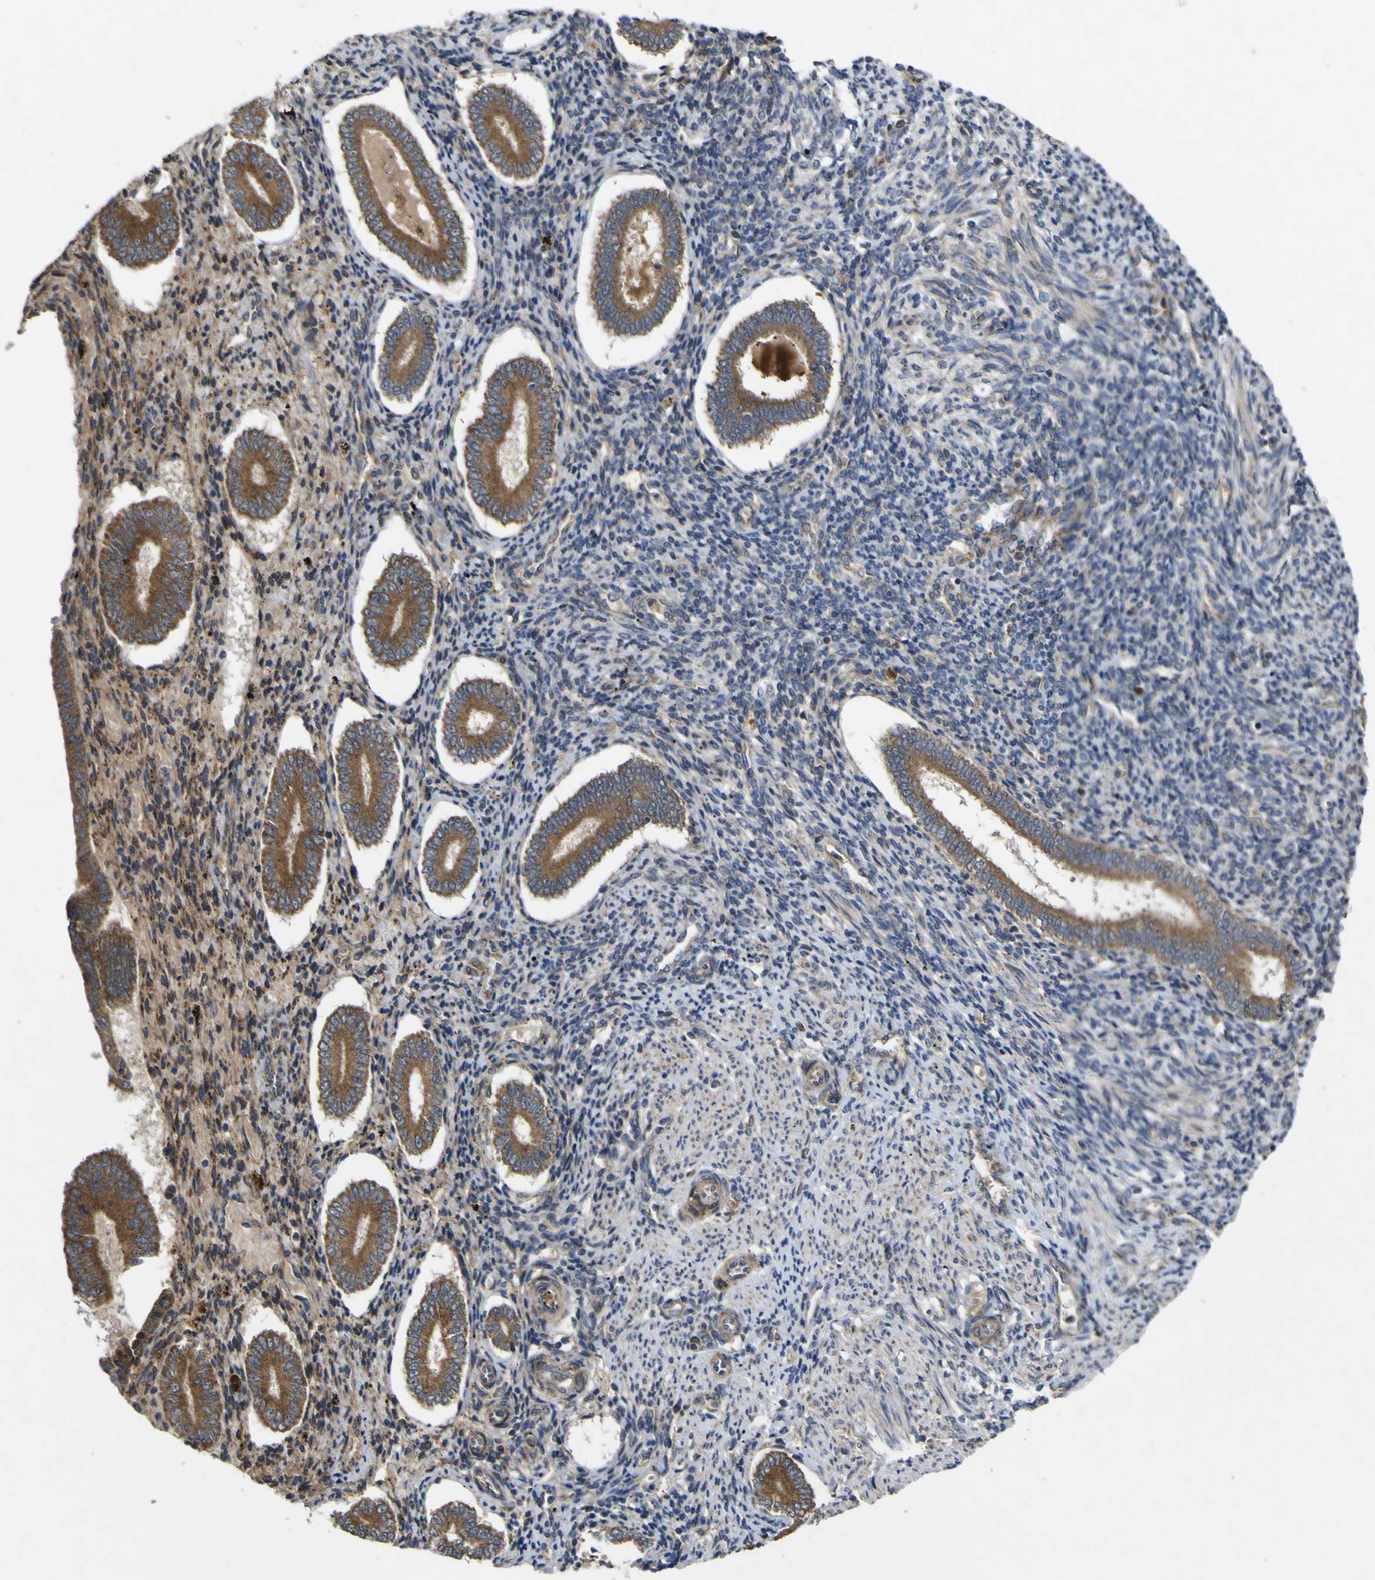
{"staining": {"intensity": "weak", "quantity": ">75%", "location": "cytoplasmic/membranous"}, "tissue": "endometrium", "cell_type": "Cells in endometrial stroma", "image_type": "normal", "snomed": [{"axis": "morphology", "description": "Normal tissue, NOS"}, {"axis": "topography", "description": "Endometrium"}], "caption": "Cells in endometrial stroma reveal weak cytoplasmic/membranous expression in about >75% of cells in benign endometrium.", "gene": "IRAK2", "patient": {"sex": "female", "age": 42}}